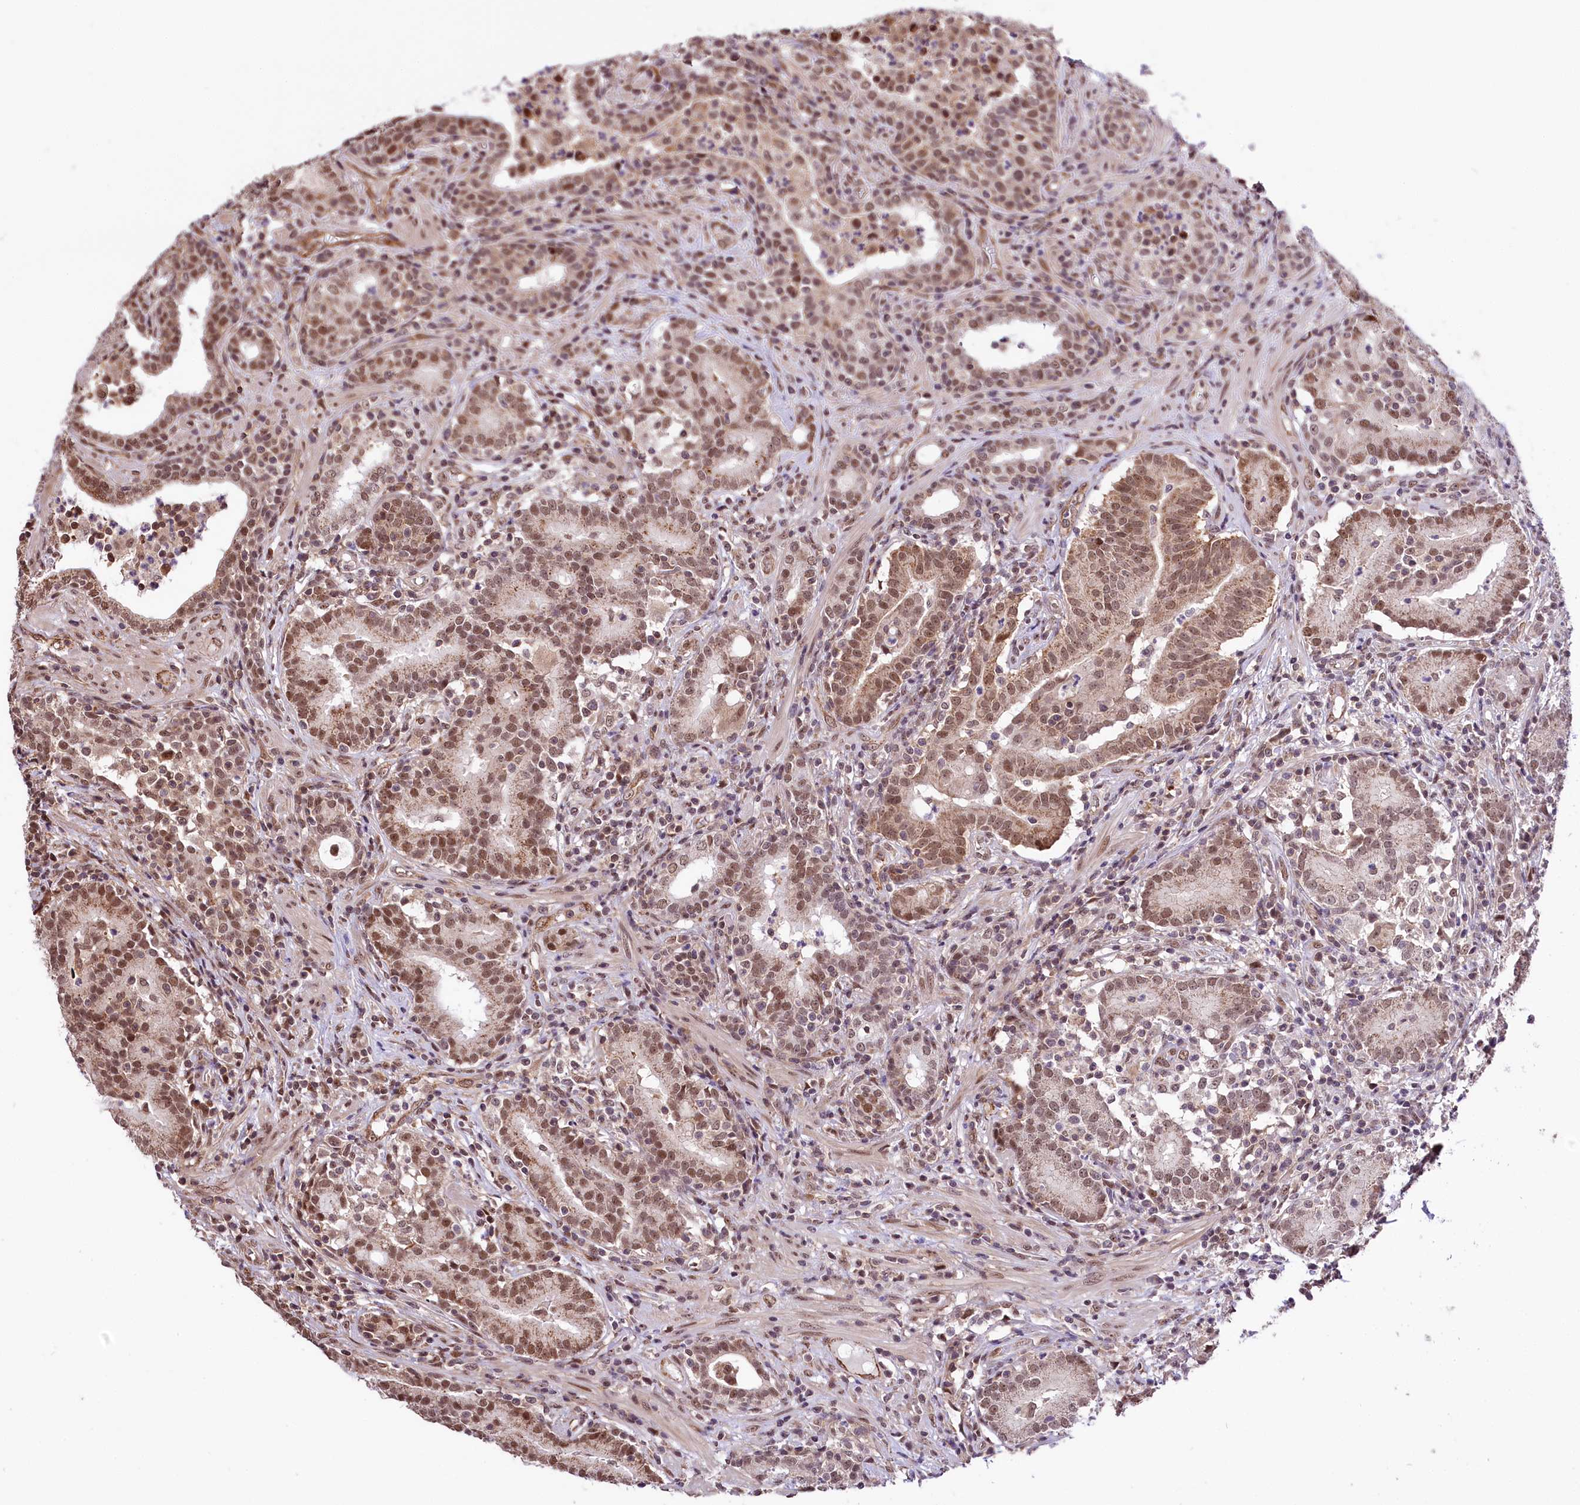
{"staining": {"intensity": "moderate", "quantity": ">75%", "location": "cytoplasmic/membranous"}, "tissue": "prostate cancer", "cell_type": "Tumor cells", "image_type": "cancer", "snomed": [{"axis": "morphology", "description": "Adenocarcinoma, High grade"}, {"axis": "topography", "description": "Prostate"}], "caption": "About >75% of tumor cells in human prostate cancer (adenocarcinoma (high-grade)) demonstrate moderate cytoplasmic/membranous protein staining as visualized by brown immunohistochemical staining.", "gene": "MRPL54", "patient": {"sex": "male", "age": 67}}